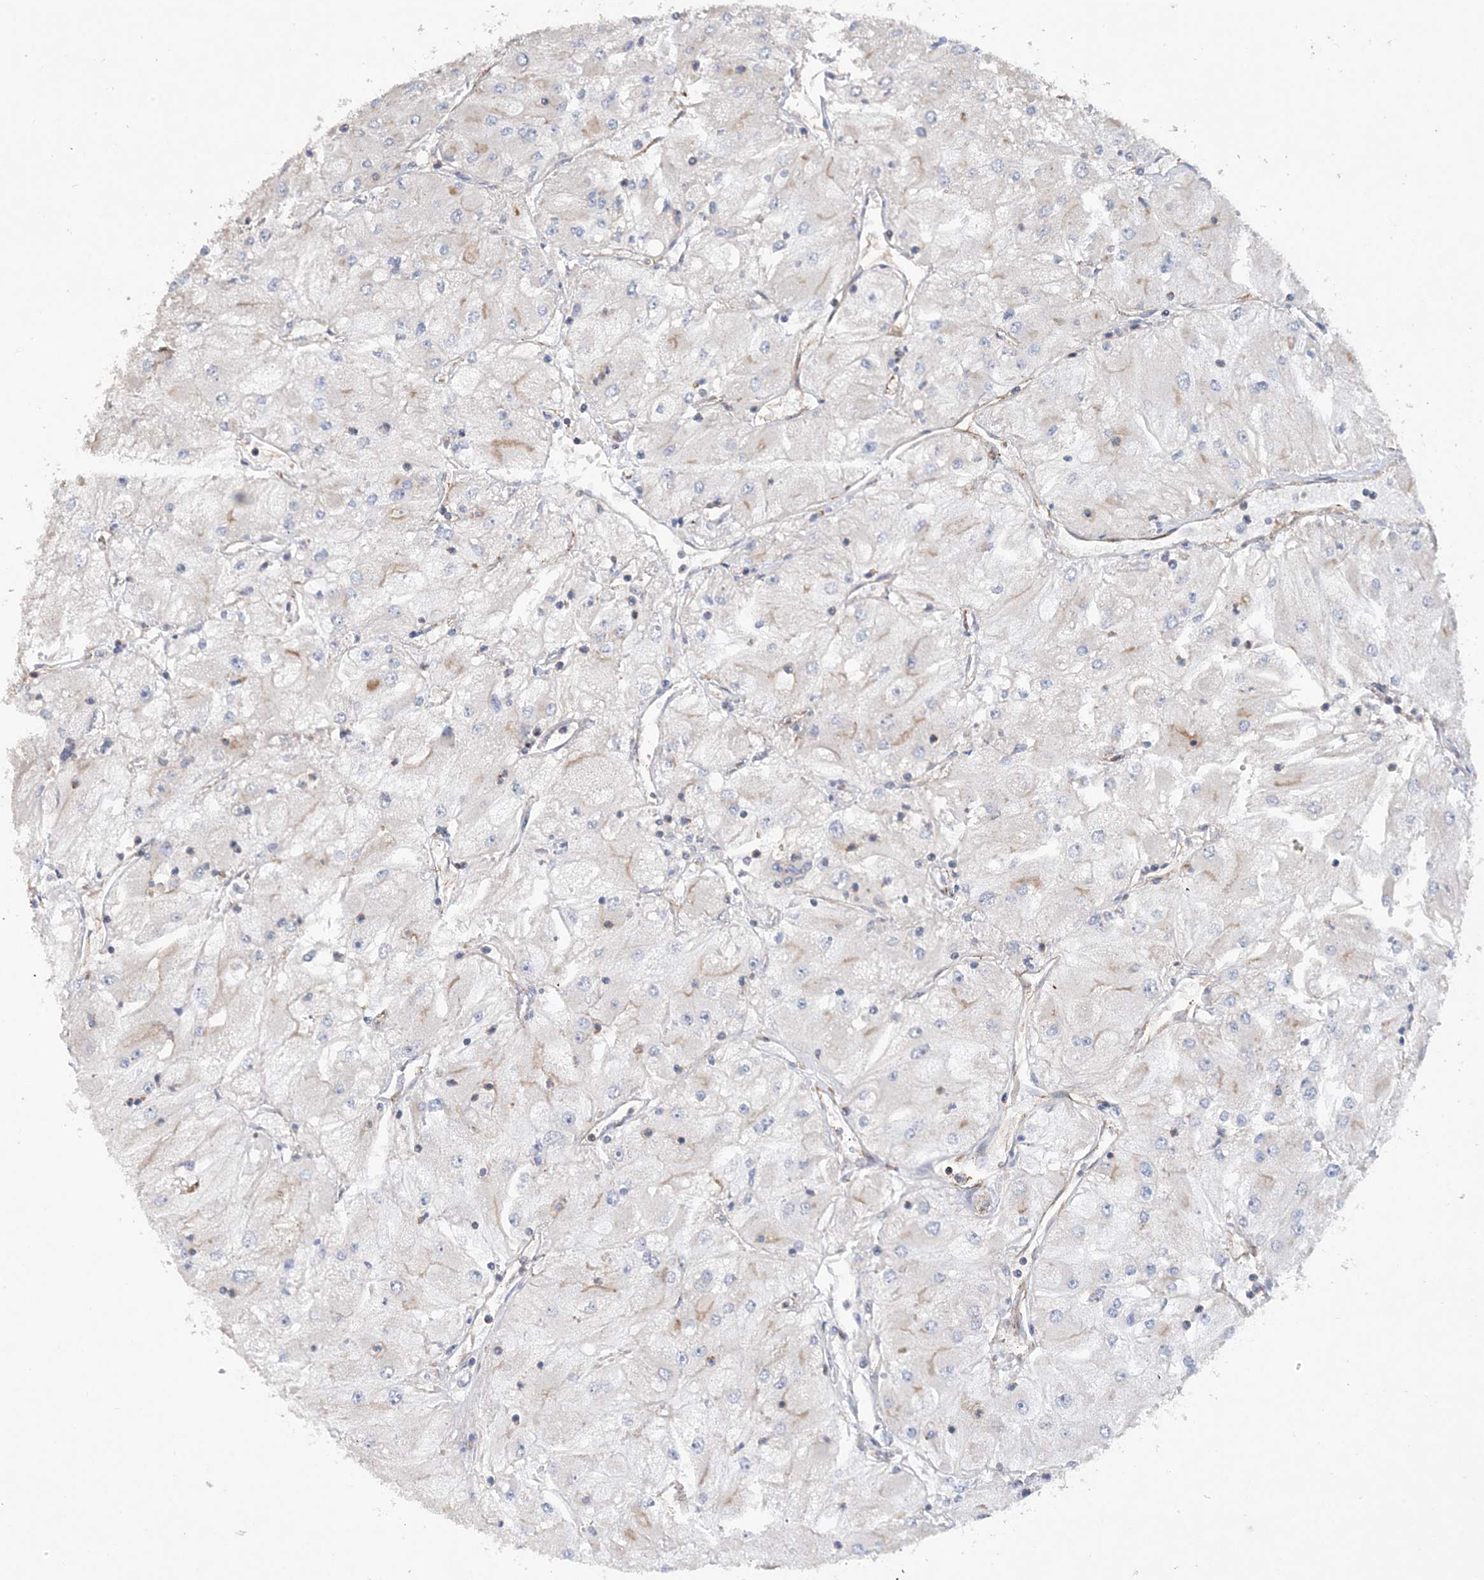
{"staining": {"intensity": "negative", "quantity": "none", "location": "none"}, "tissue": "renal cancer", "cell_type": "Tumor cells", "image_type": "cancer", "snomed": [{"axis": "morphology", "description": "Adenocarcinoma, NOS"}, {"axis": "topography", "description": "Kidney"}], "caption": "Immunohistochemical staining of renal cancer (adenocarcinoma) exhibits no significant staining in tumor cells.", "gene": "PIGC", "patient": {"sex": "male", "age": 80}}